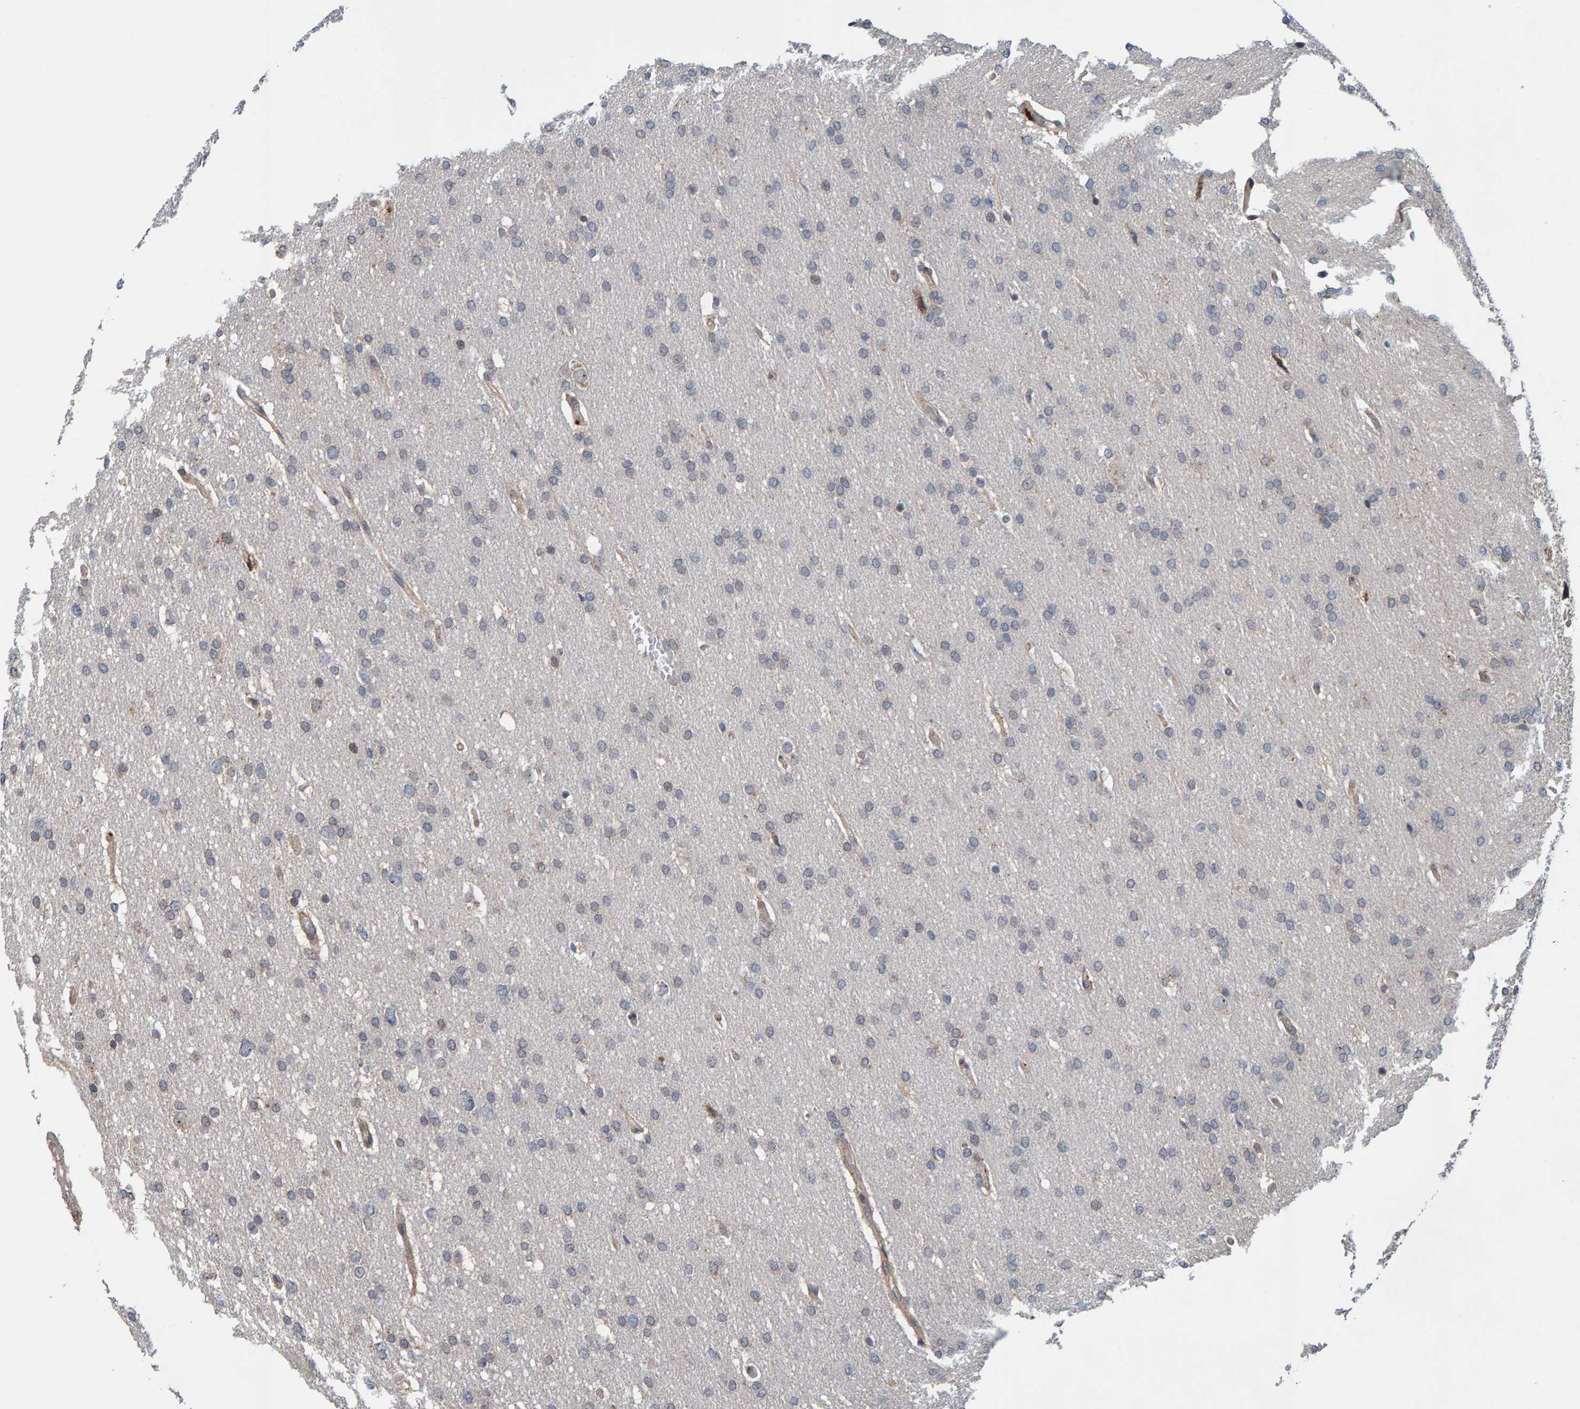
{"staining": {"intensity": "negative", "quantity": "none", "location": "none"}, "tissue": "glioma", "cell_type": "Tumor cells", "image_type": "cancer", "snomed": [{"axis": "morphology", "description": "Glioma, malignant, Low grade"}, {"axis": "topography", "description": "Brain"}], "caption": "High power microscopy micrograph of an immunohistochemistry histopathology image of glioma, revealing no significant staining in tumor cells. The staining is performed using DAB (3,3'-diaminobenzidine) brown chromogen with nuclei counter-stained in using hematoxylin.", "gene": "CCDC25", "patient": {"sex": "female", "age": 37}}